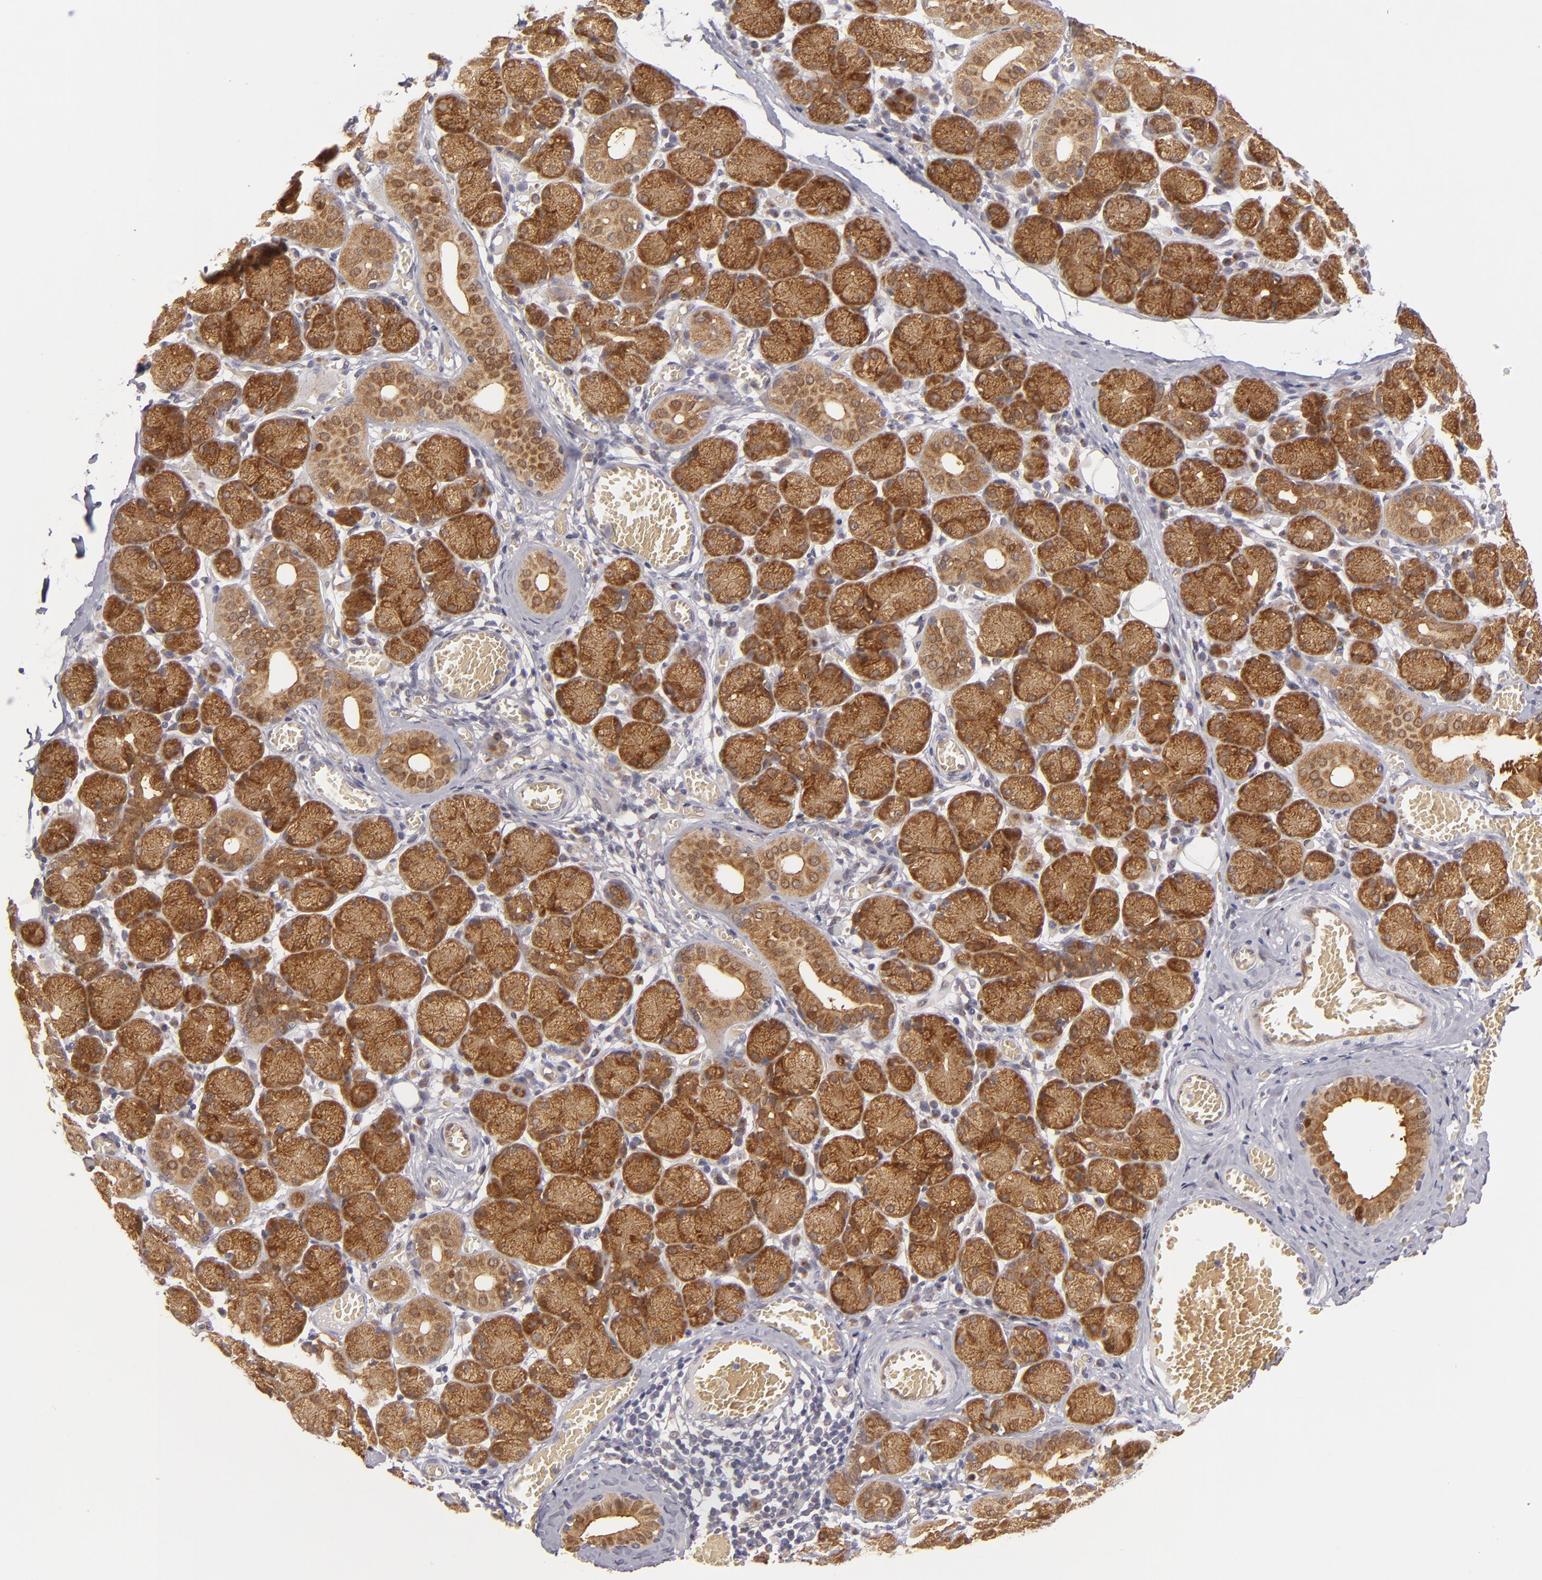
{"staining": {"intensity": "strong", "quantity": ">75%", "location": "cytoplasmic/membranous"}, "tissue": "salivary gland", "cell_type": "Glandular cells", "image_type": "normal", "snomed": [{"axis": "morphology", "description": "Normal tissue, NOS"}, {"axis": "topography", "description": "Salivary gland"}], "caption": "Human salivary gland stained with a brown dye reveals strong cytoplasmic/membranous positive expression in about >75% of glandular cells.", "gene": "SH2D4A", "patient": {"sex": "female", "age": 24}}